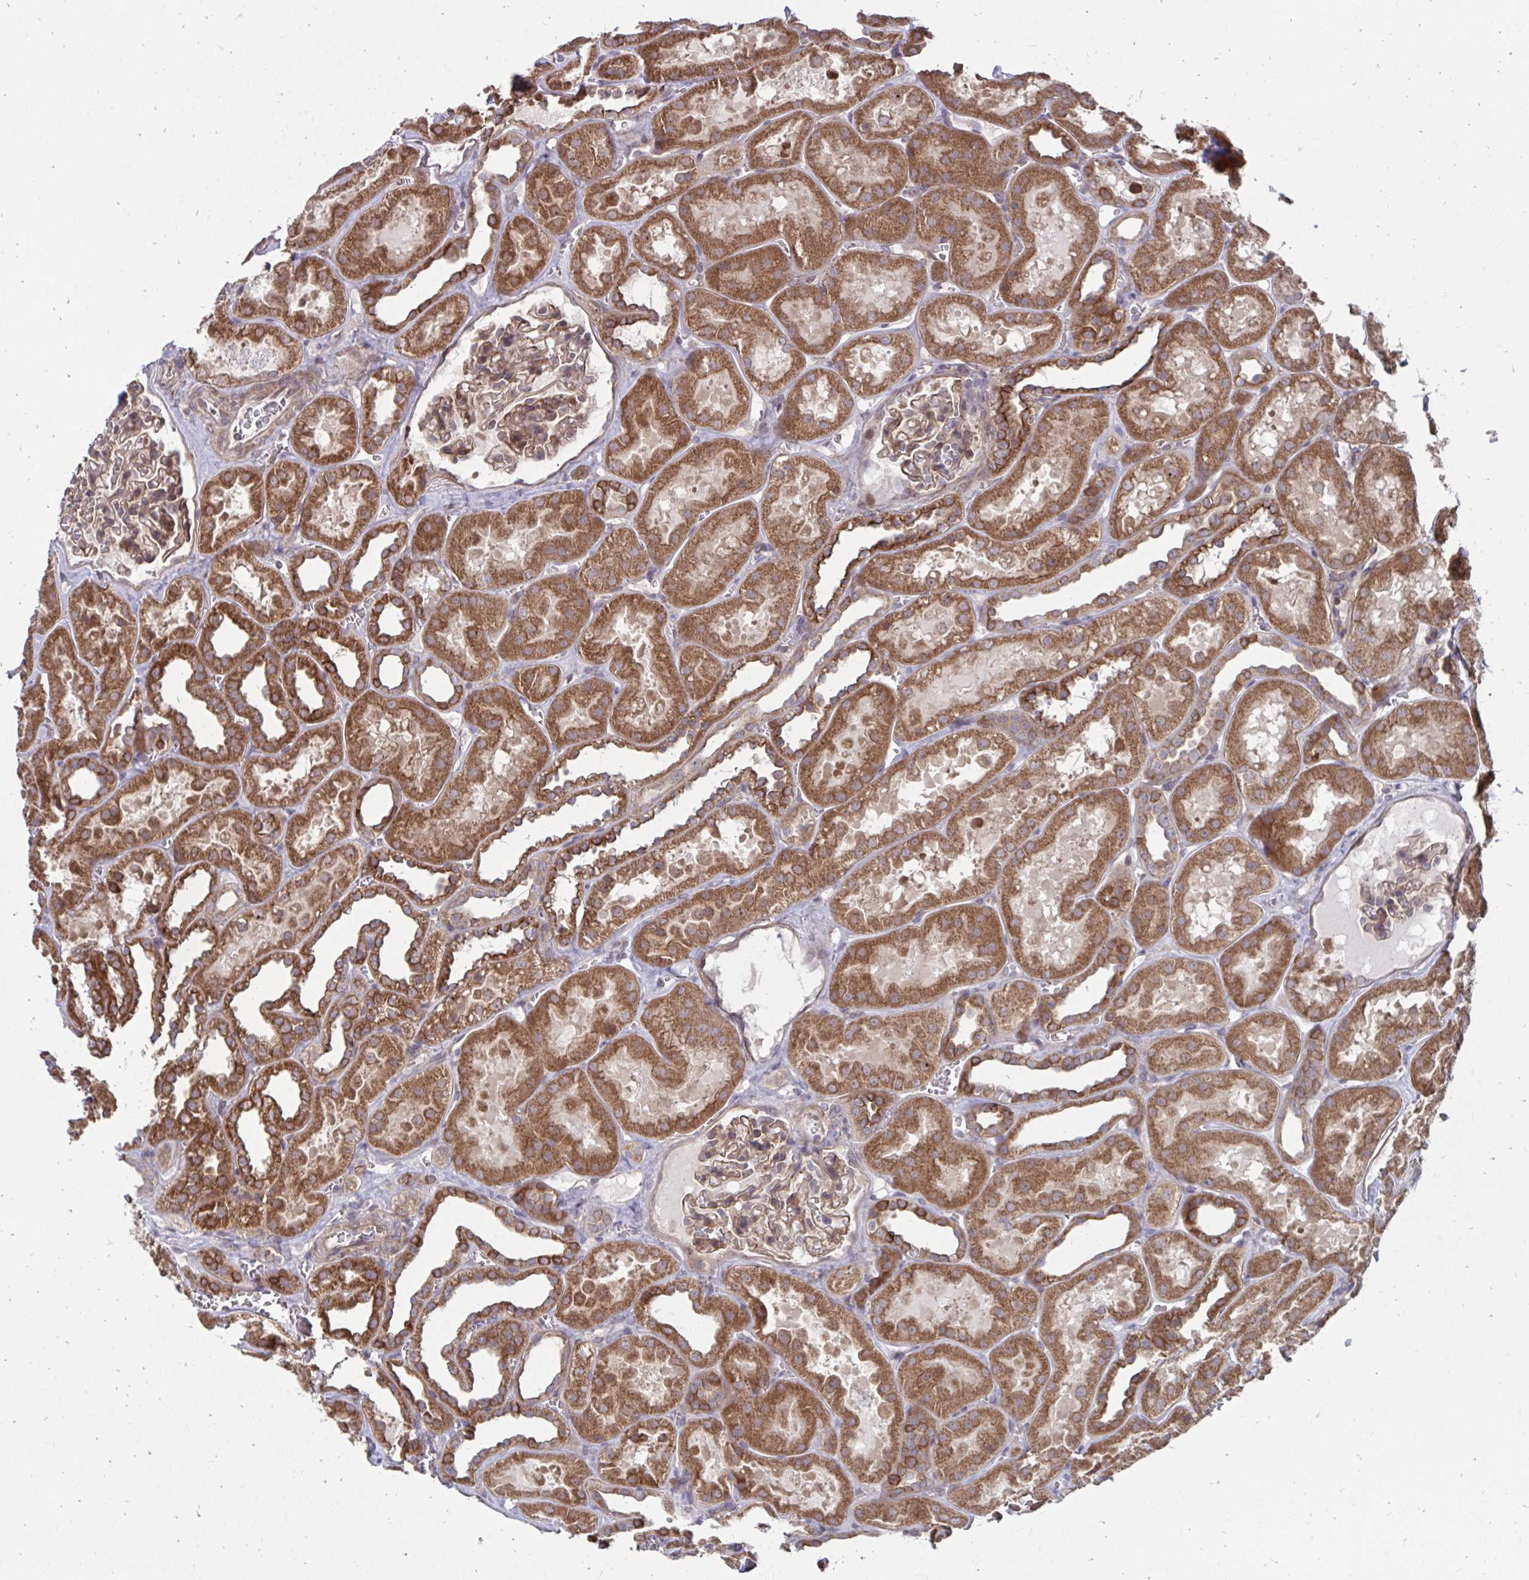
{"staining": {"intensity": "moderate", "quantity": ">75%", "location": "cytoplasmic/membranous"}, "tissue": "kidney", "cell_type": "Cells in glomeruli", "image_type": "normal", "snomed": [{"axis": "morphology", "description": "Normal tissue, NOS"}, {"axis": "topography", "description": "Kidney"}], "caption": "Cells in glomeruli display medium levels of moderate cytoplasmic/membranous staining in approximately >75% of cells in normal kidney.", "gene": "ITPR2", "patient": {"sex": "female", "age": 41}}